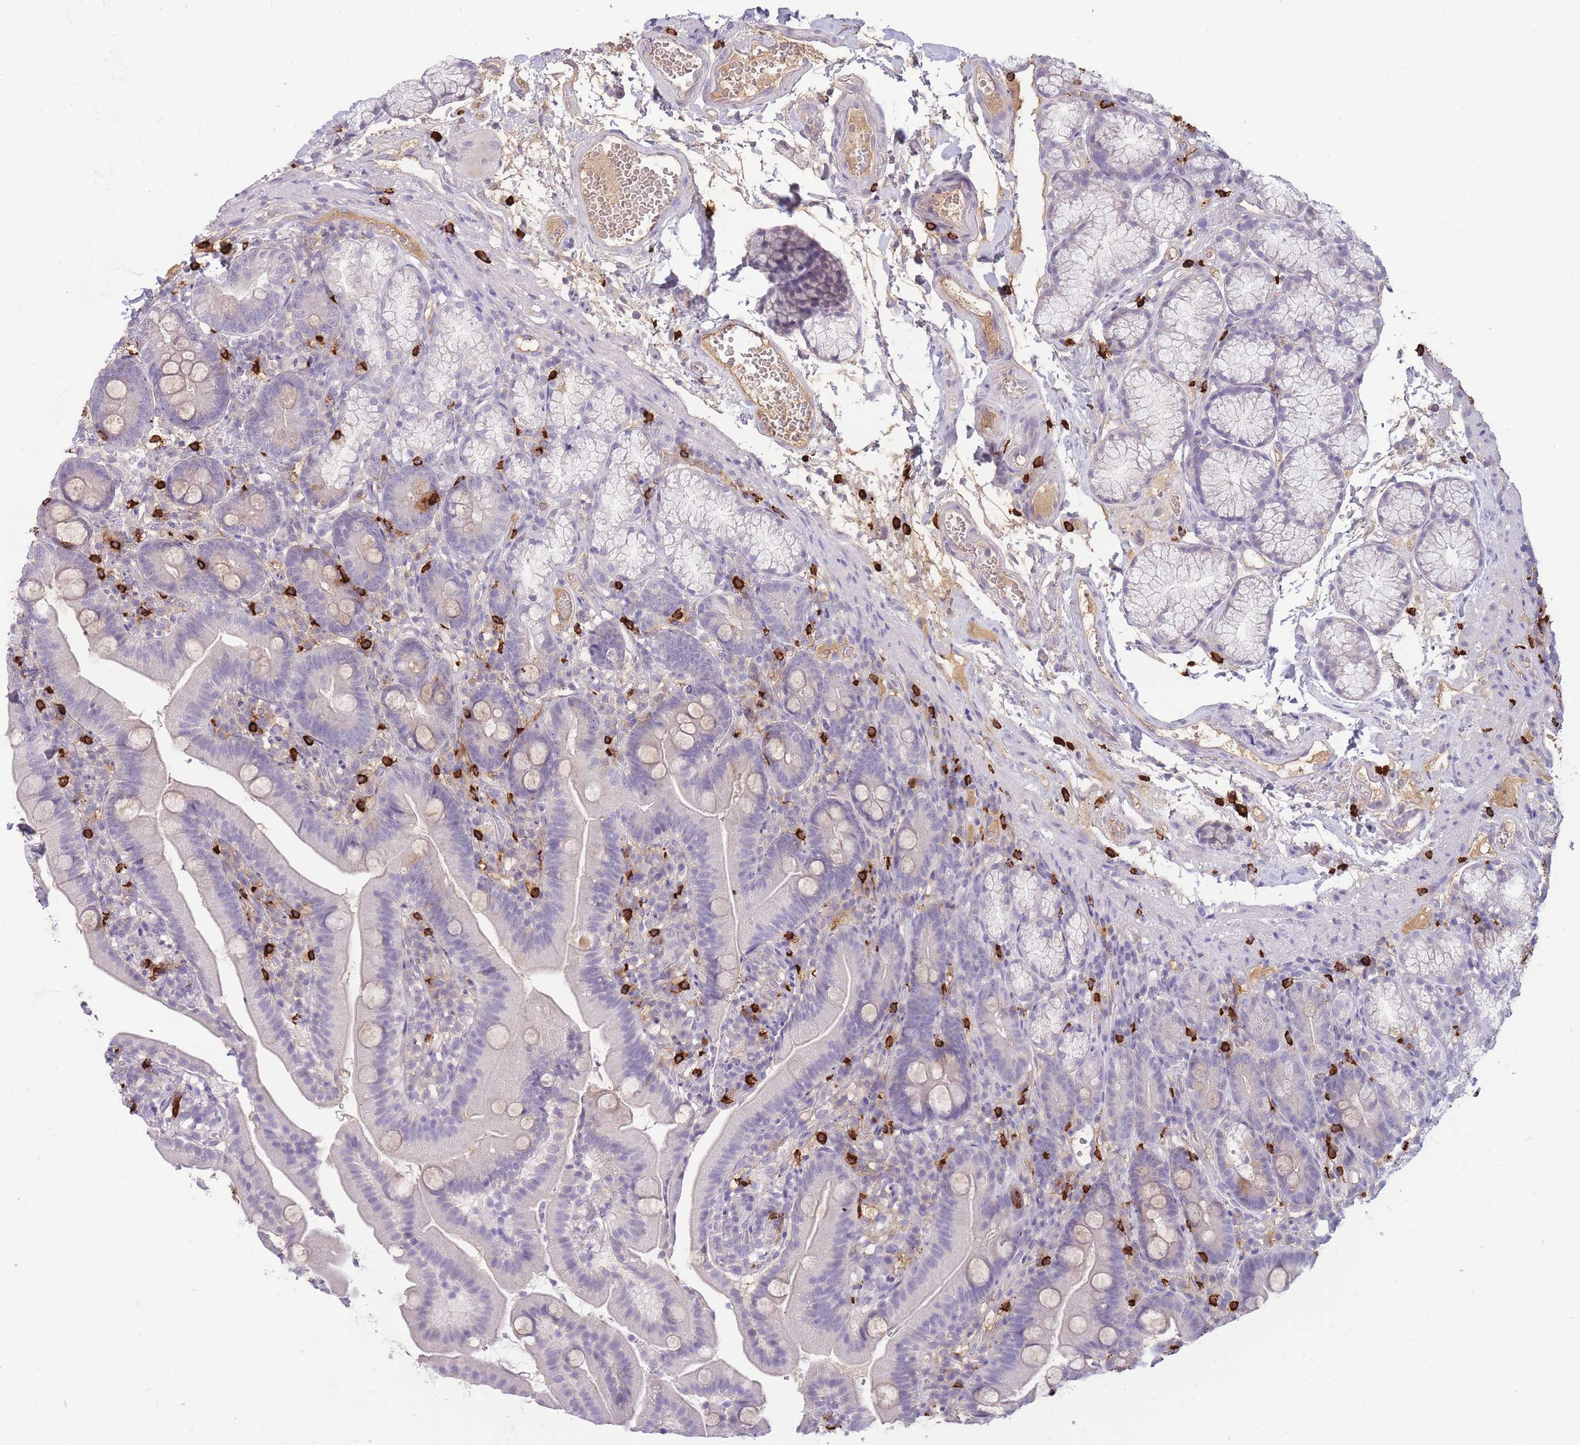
{"staining": {"intensity": "negative", "quantity": "none", "location": "none"}, "tissue": "duodenum", "cell_type": "Glandular cells", "image_type": "normal", "snomed": [{"axis": "morphology", "description": "Normal tissue, NOS"}, {"axis": "topography", "description": "Duodenum"}], "caption": "Immunohistochemistry image of unremarkable duodenum stained for a protein (brown), which displays no positivity in glandular cells. (Brightfield microscopy of DAB immunohistochemistry (IHC) at high magnification).", "gene": "TPSD1", "patient": {"sex": "female", "age": 67}}